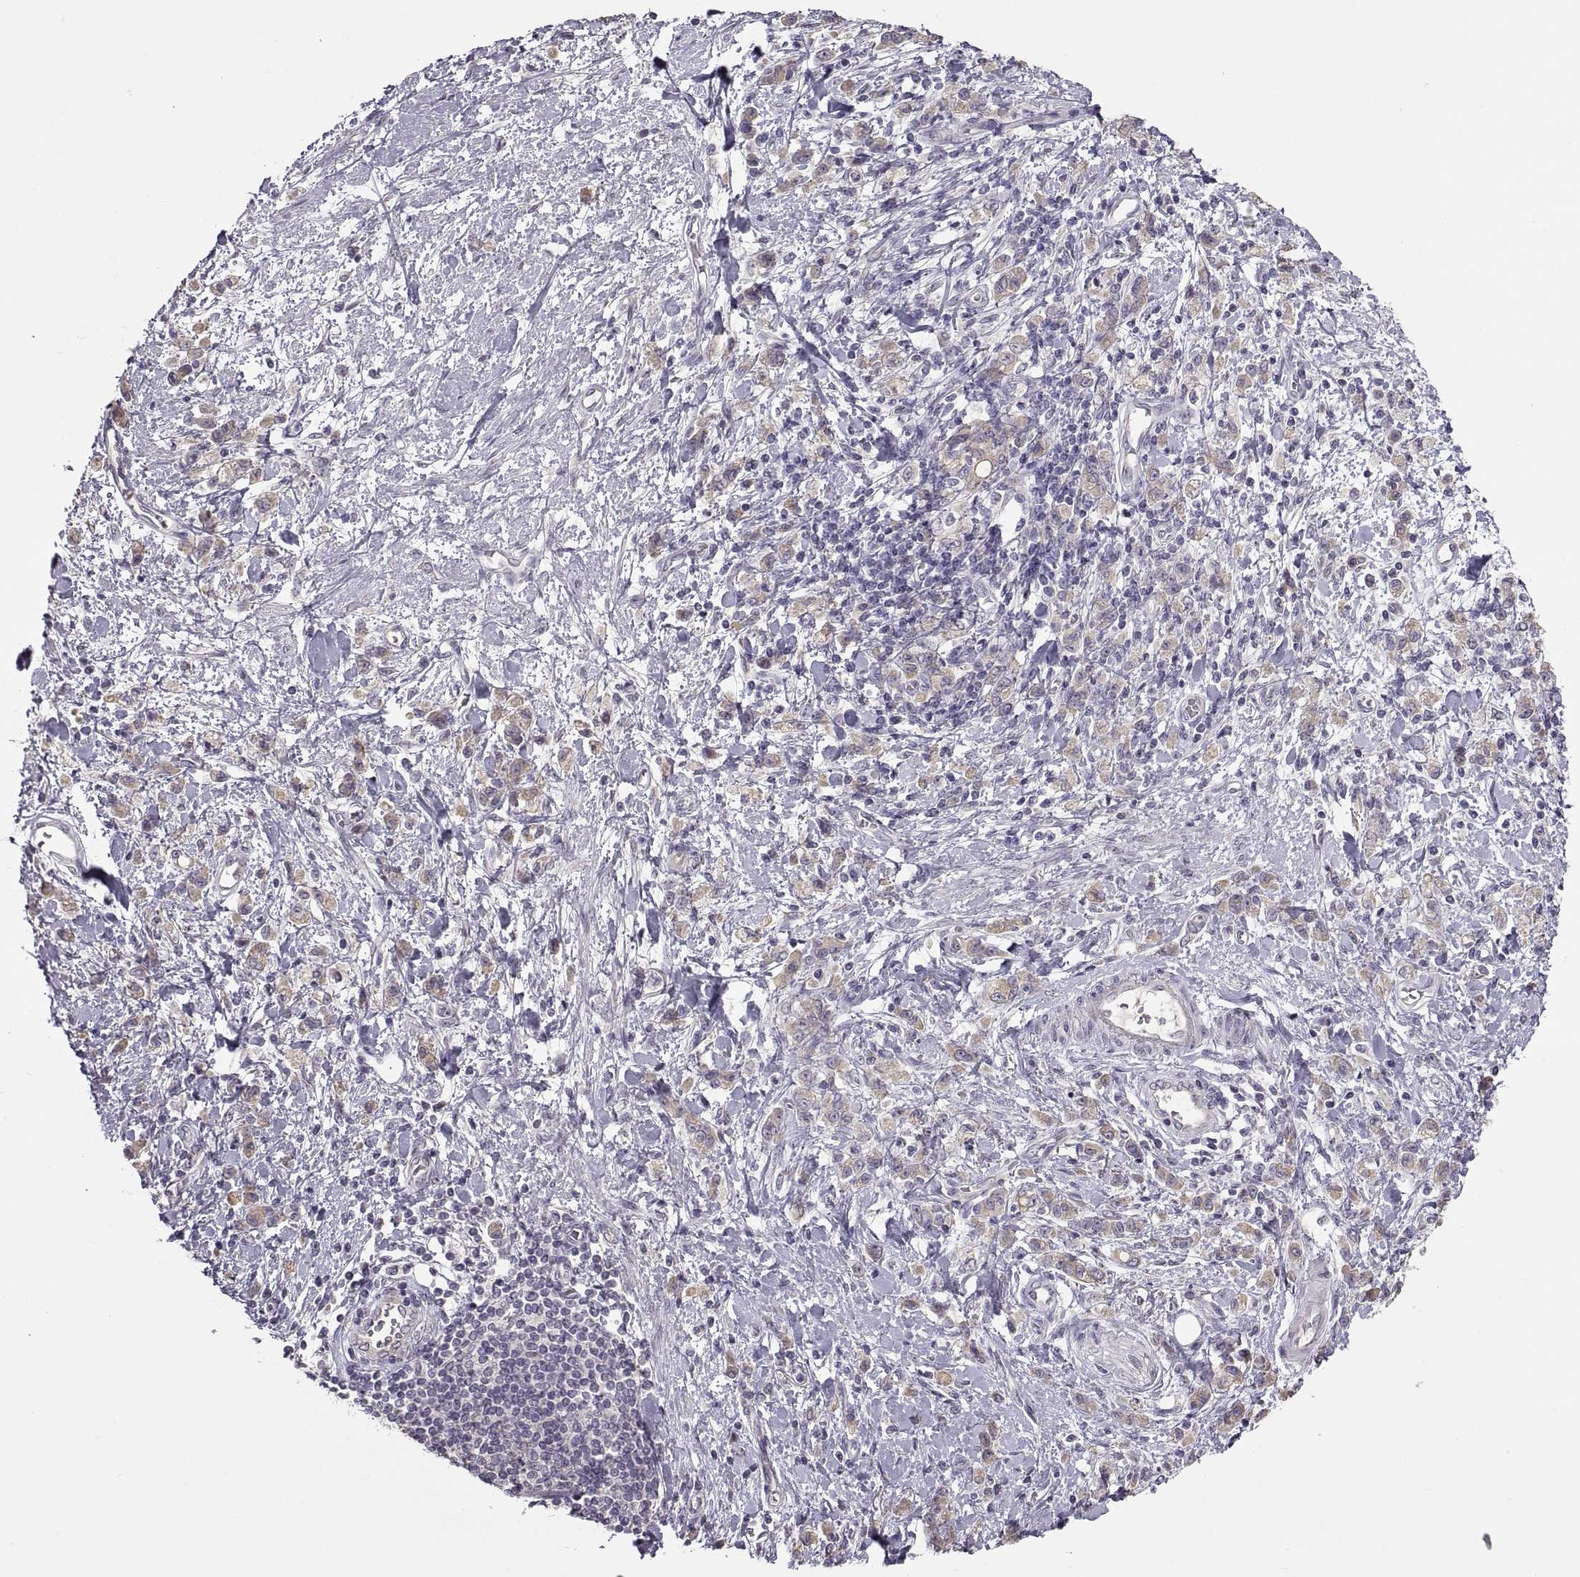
{"staining": {"intensity": "weak", "quantity": ">75%", "location": "cytoplasmic/membranous"}, "tissue": "stomach cancer", "cell_type": "Tumor cells", "image_type": "cancer", "snomed": [{"axis": "morphology", "description": "Adenocarcinoma, NOS"}, {"axis": "topography", "description": "Stomach"}], "caption": "An image of human stomach cancer (adenocarcinoma) stained for a protein shows weak cytoplasmic/membranous brown staining in tumor cells.", "gene": "ACSBG2", "patient": {"sex": "male", "age": 77}}